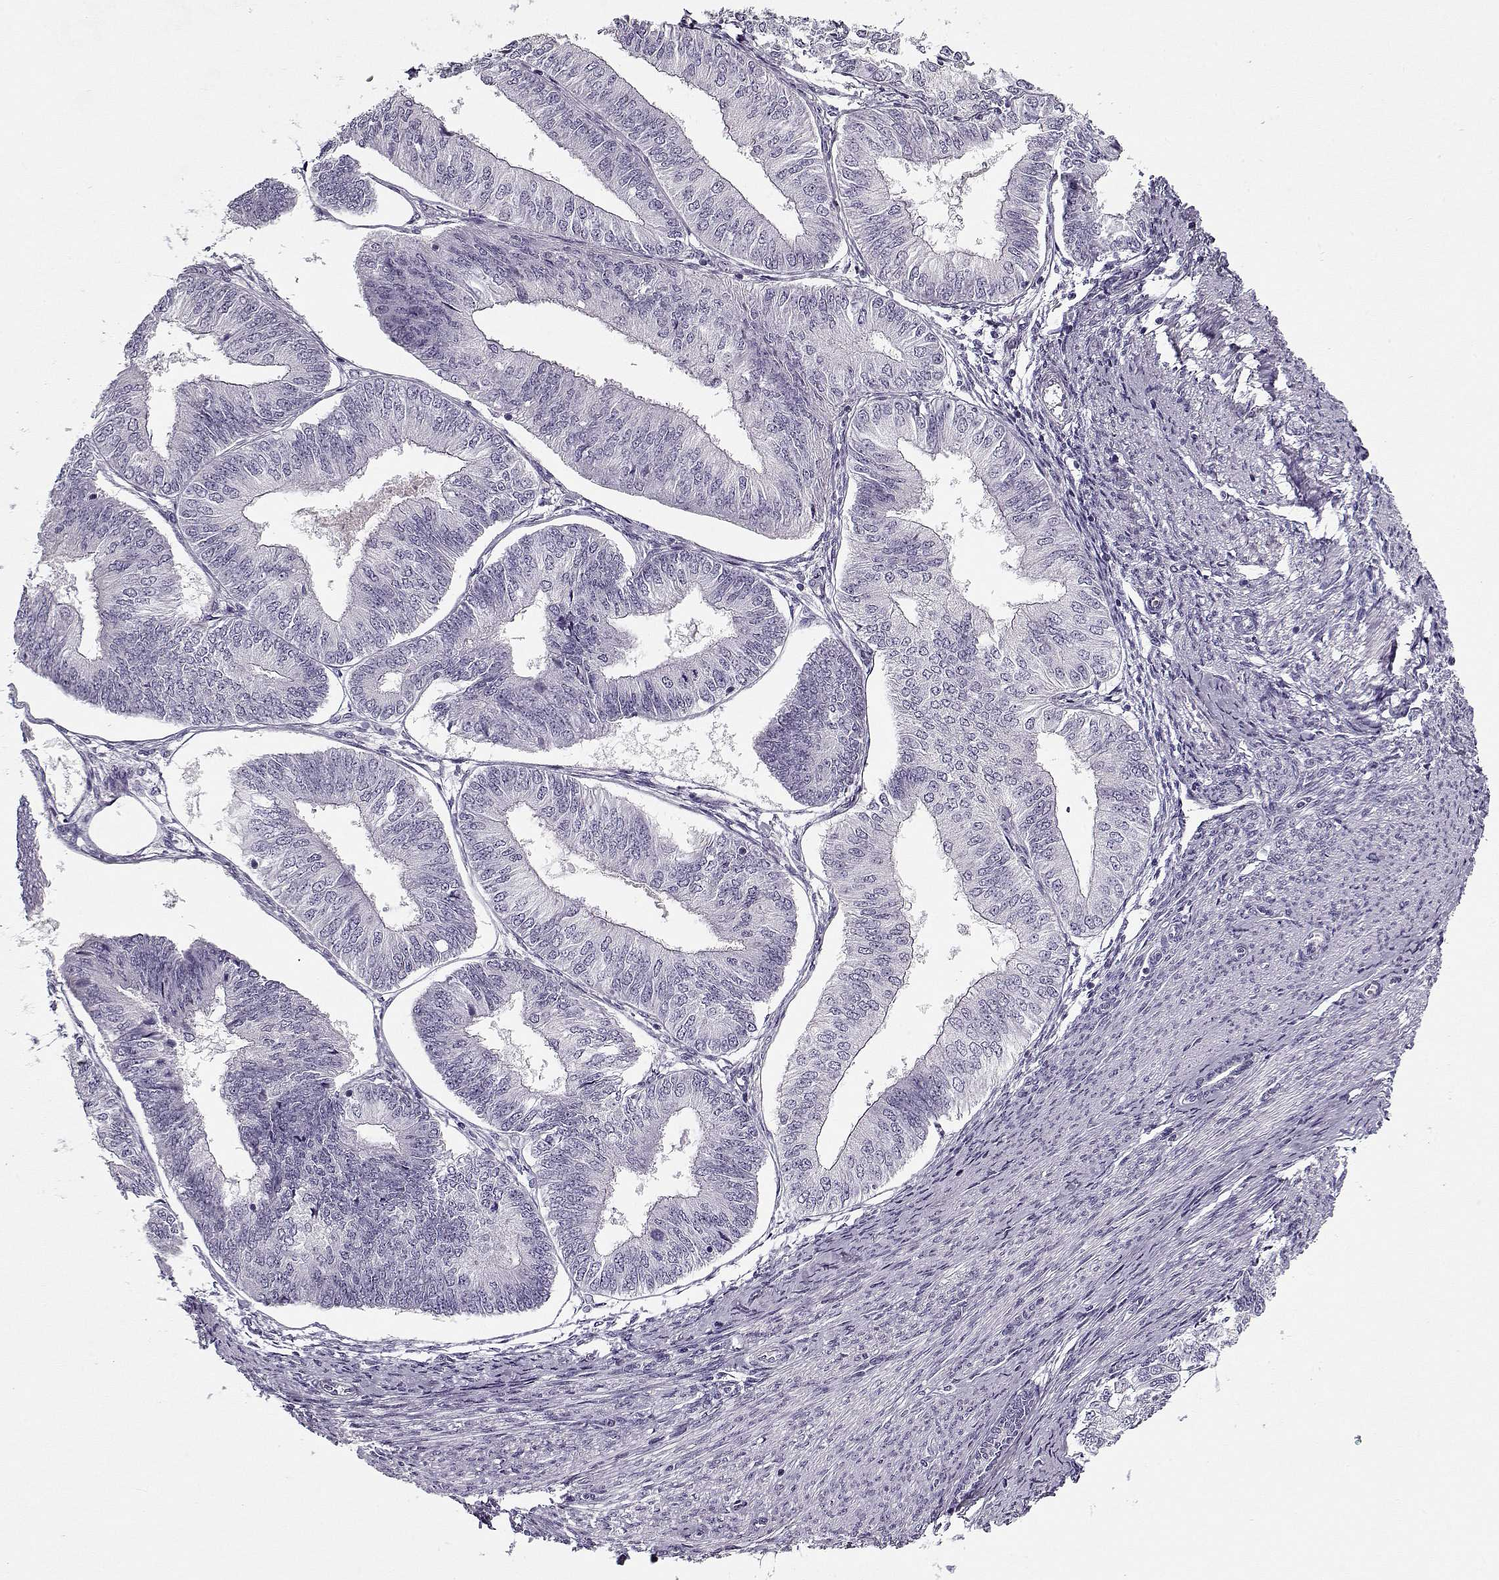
{"staining": {"intensity": "negative", "quantity": "none", "location": "none"}, "tissue": "endometrial cancer", "cell_type": "Tumor cells", "image_type": "cancer", "snomed": [{"axis": "morphology", "description": "Adenocarcinoma, NOS"}, {"axis": "topography", "description": "Endometrium"}], "caption": "A histopathology image of human endometrial adenocarcinoma is negative for staining in tumor cells.", "gene": "CCDC136", "patient": {"sex": "female", "age": 58}}